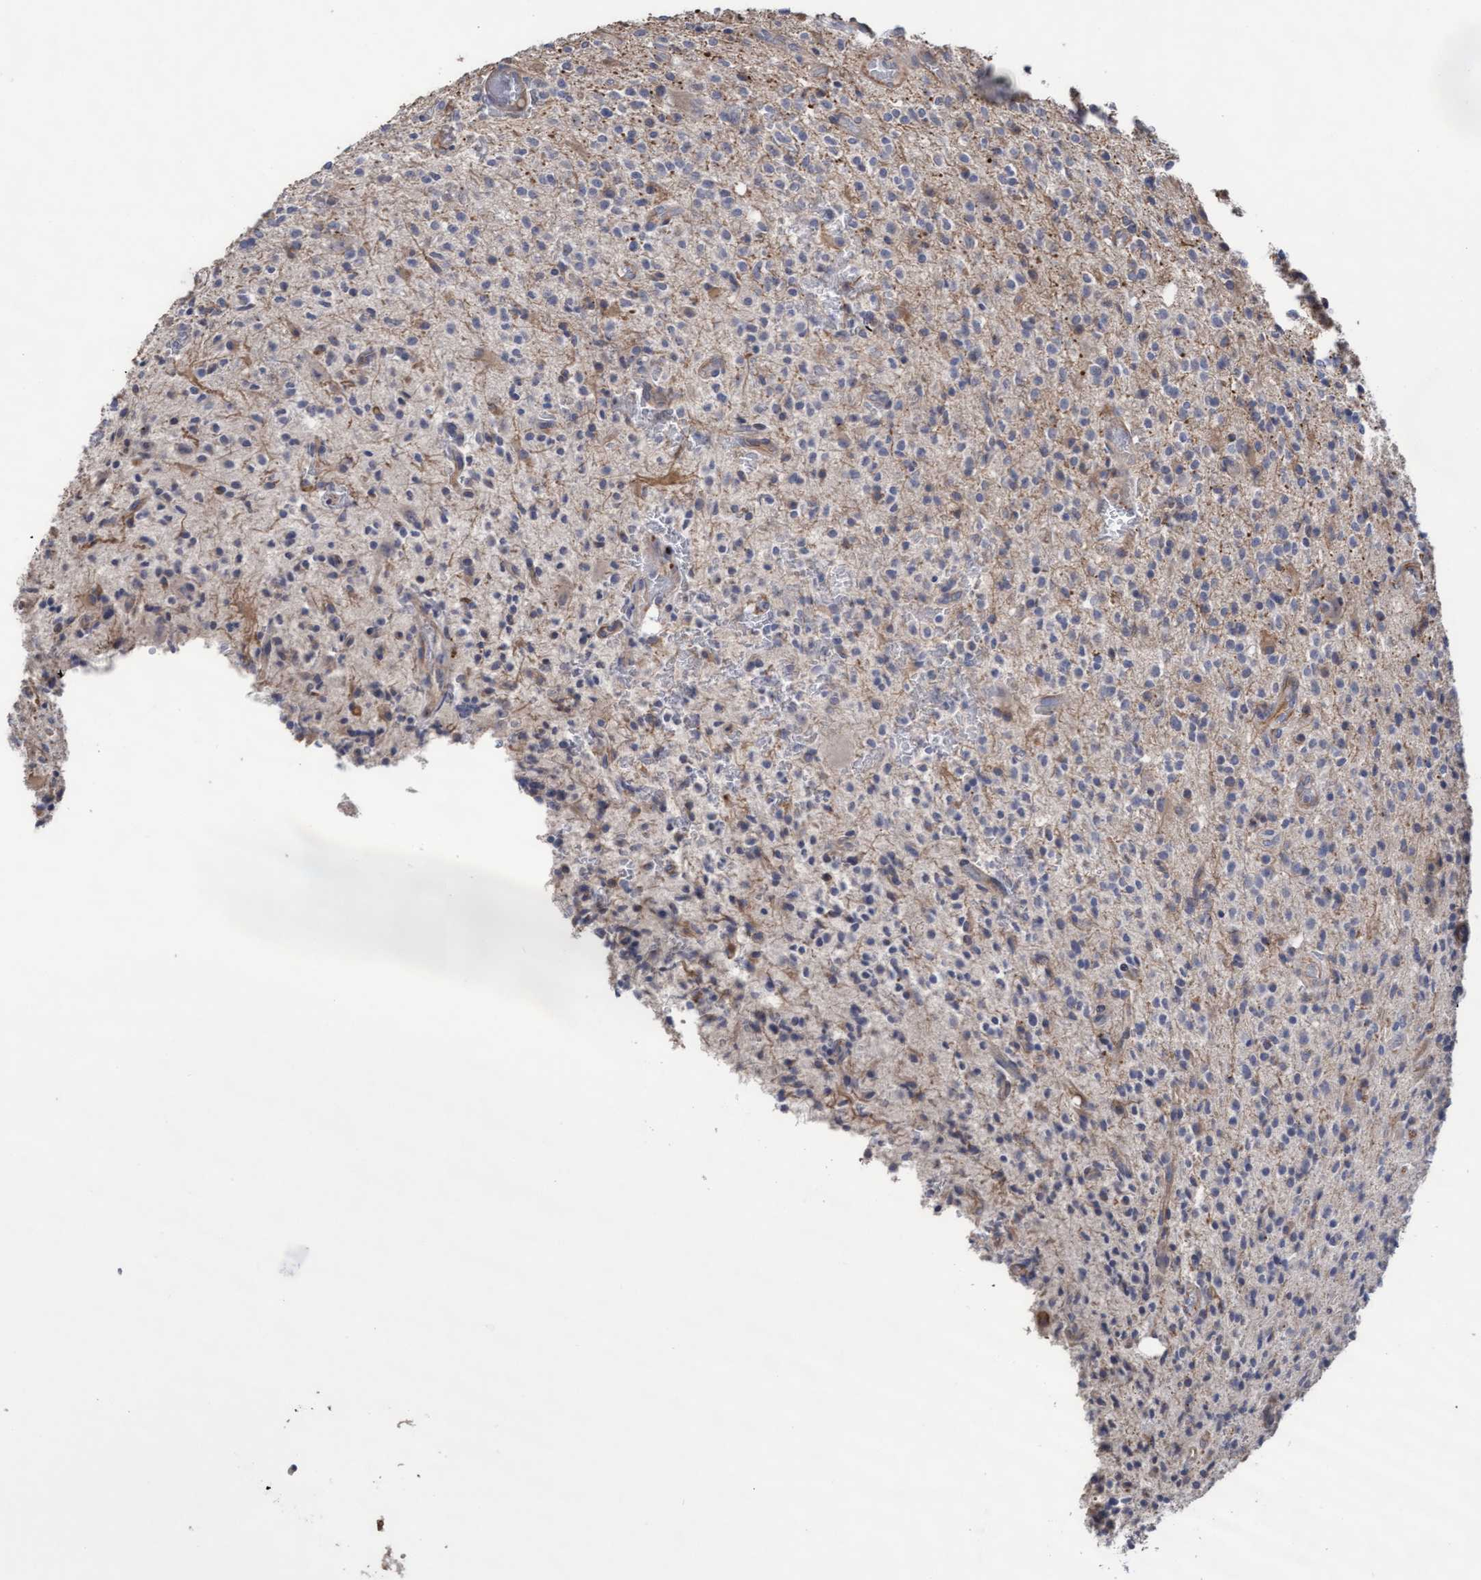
{"staining": {"intensity": "weak", "quantity": "<25%", "location": "cytoplasmic/membranous"}, "tissue": "glioma", "cell_type": "Tumor cells", "image_type": "cancer", "snomed": [{"axis": "morphology", "description": "Glioma, malignant, High grade"}, {"axis": "topography", "description": "Brain"}], "caption": "DAB immunohistochemical staining of human glioma displays no significant expression in tumor cells.", "gene": "KRT24", "patient": {"sex": "male", "age": 34}}